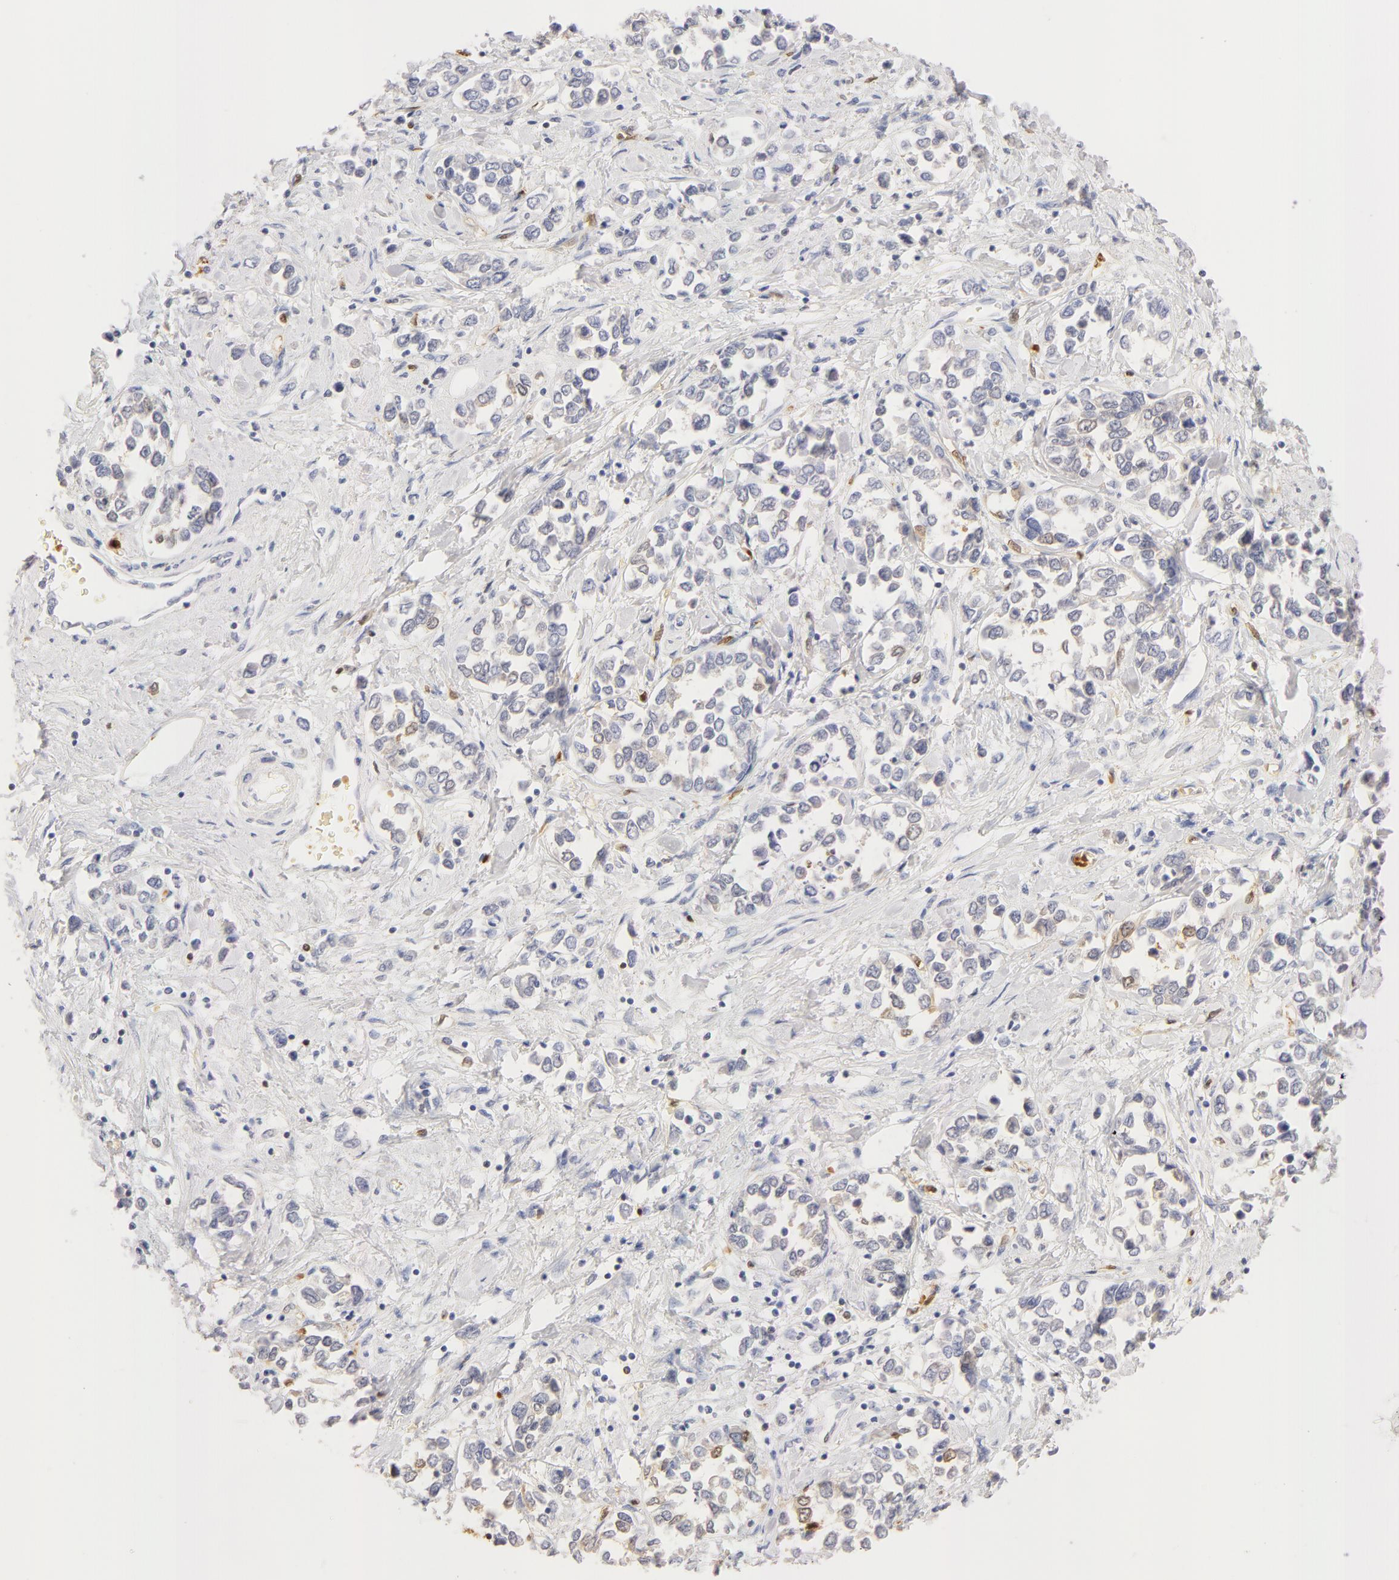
{"staining": {"intensity": "negative", "quantity": "none", "location": "none"}, "tissue": "stomach cancer", "cell_type": "Tumor cells", "image_type": "cancer", "snomed": [{"axis": "morphology", "description": "Adenocarcinoma, NOS"}, {"axis": "topography", "description": "Stomach, upper"}], "caption": "An immunohistochemistry photomicrograph of stomach adenocarcinoma is shown. There is no staining in tumor cells of stomach adenocarcinoma.", "gene": "CA2", "patient": {"sex": "male", "age": 76}}